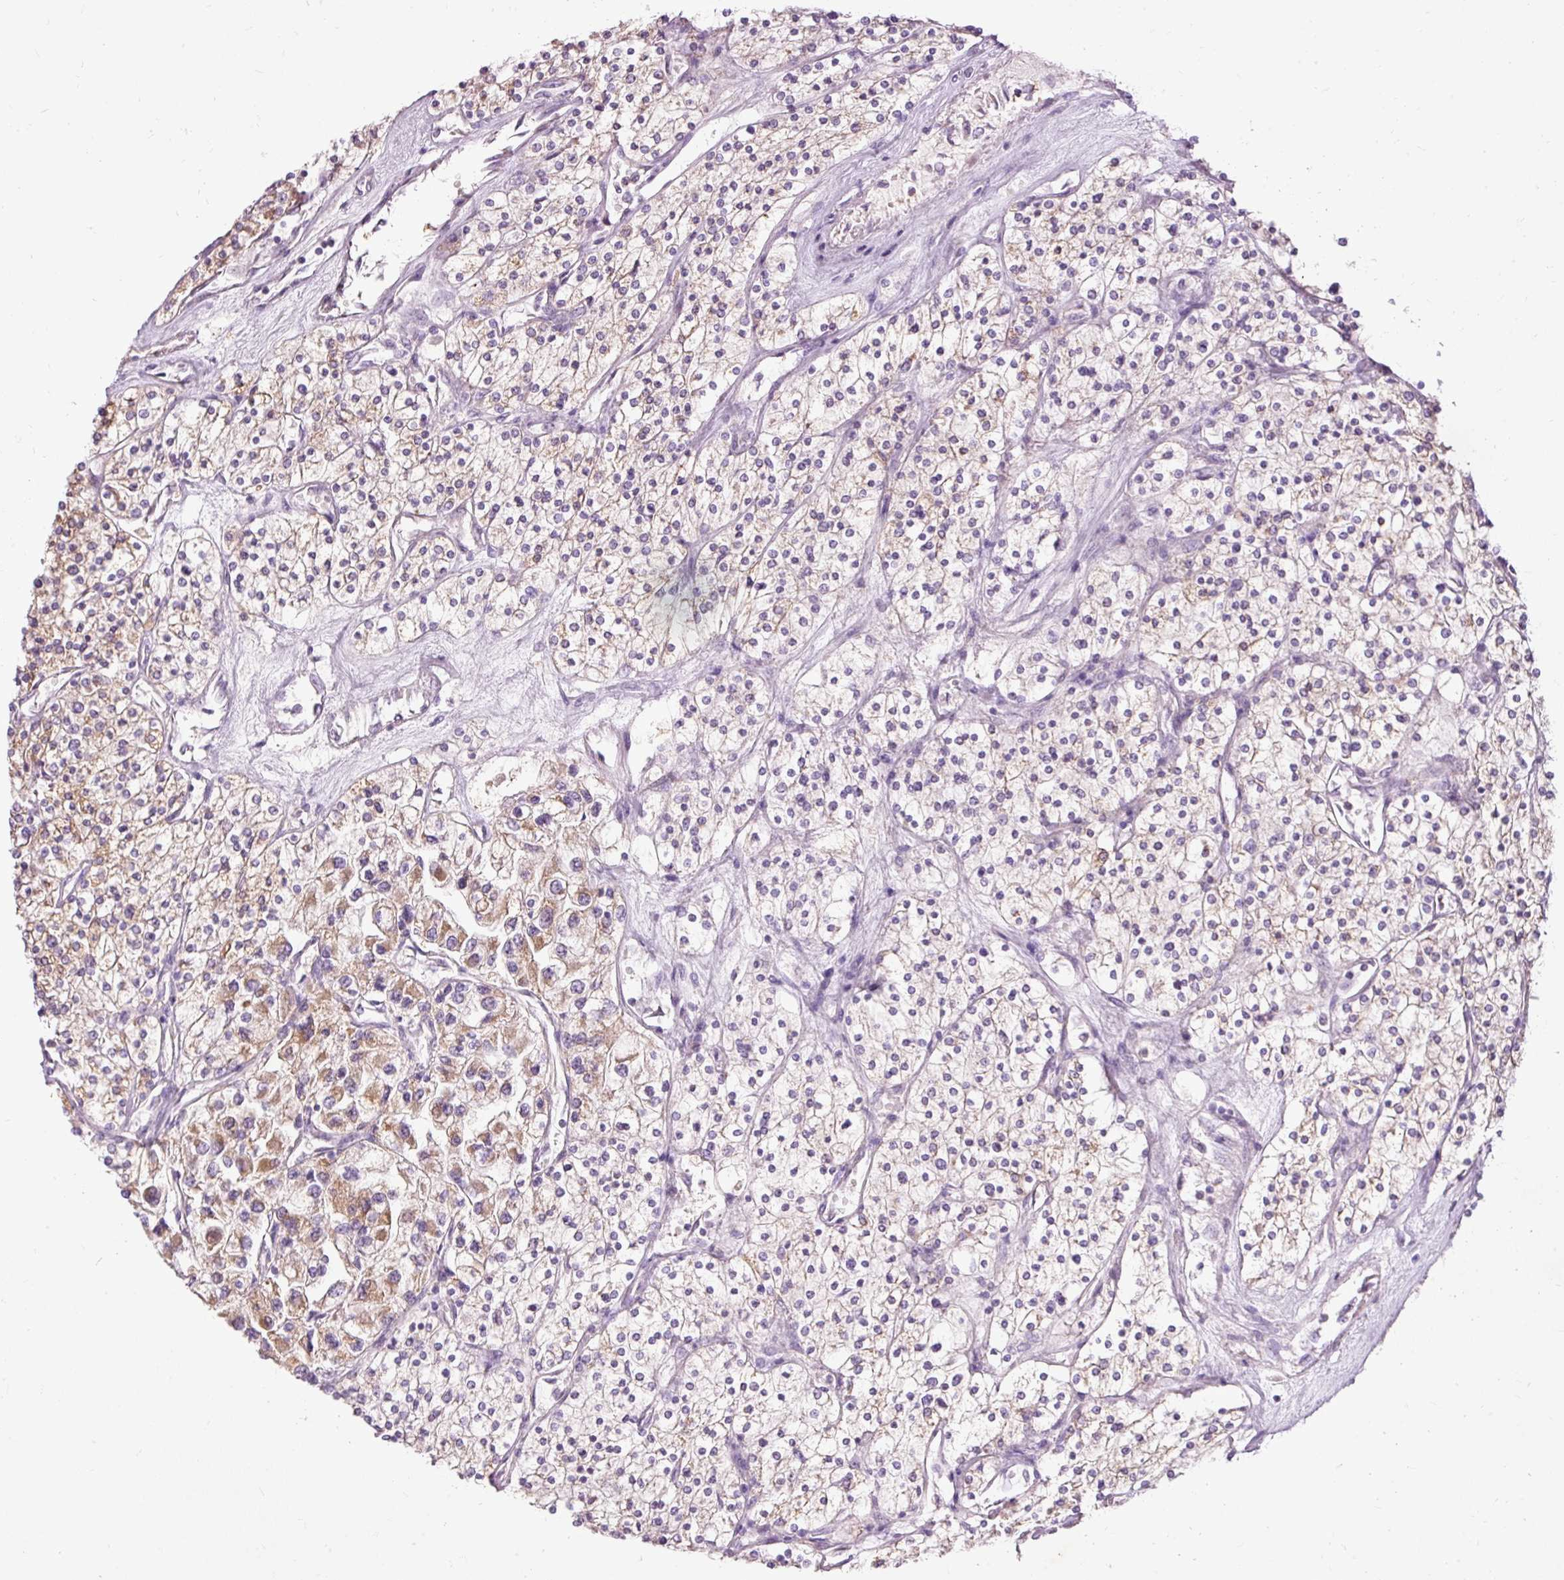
{"staining": {"intensity": "moderate", "quantity": "<25%", "location": "cytoplasmic/membranous"}, "tissue": "renal cancer", "cell_type": "Tumor cells", "image_type": "cancer", "snomed": [{"axis": "morphology", "description": "Adenocarcinoma, NOS"}, {"axis": "topography", "description": "Kidney"}], "caption": "About <25% of tumor cells in renal adenocarcinoma display moderate cytoplasmic/membranous protein staining as visualized by brown immunohistochemical staining.", "gene": "PRDX5", "patient": {"sex": "male", "age": 80}}